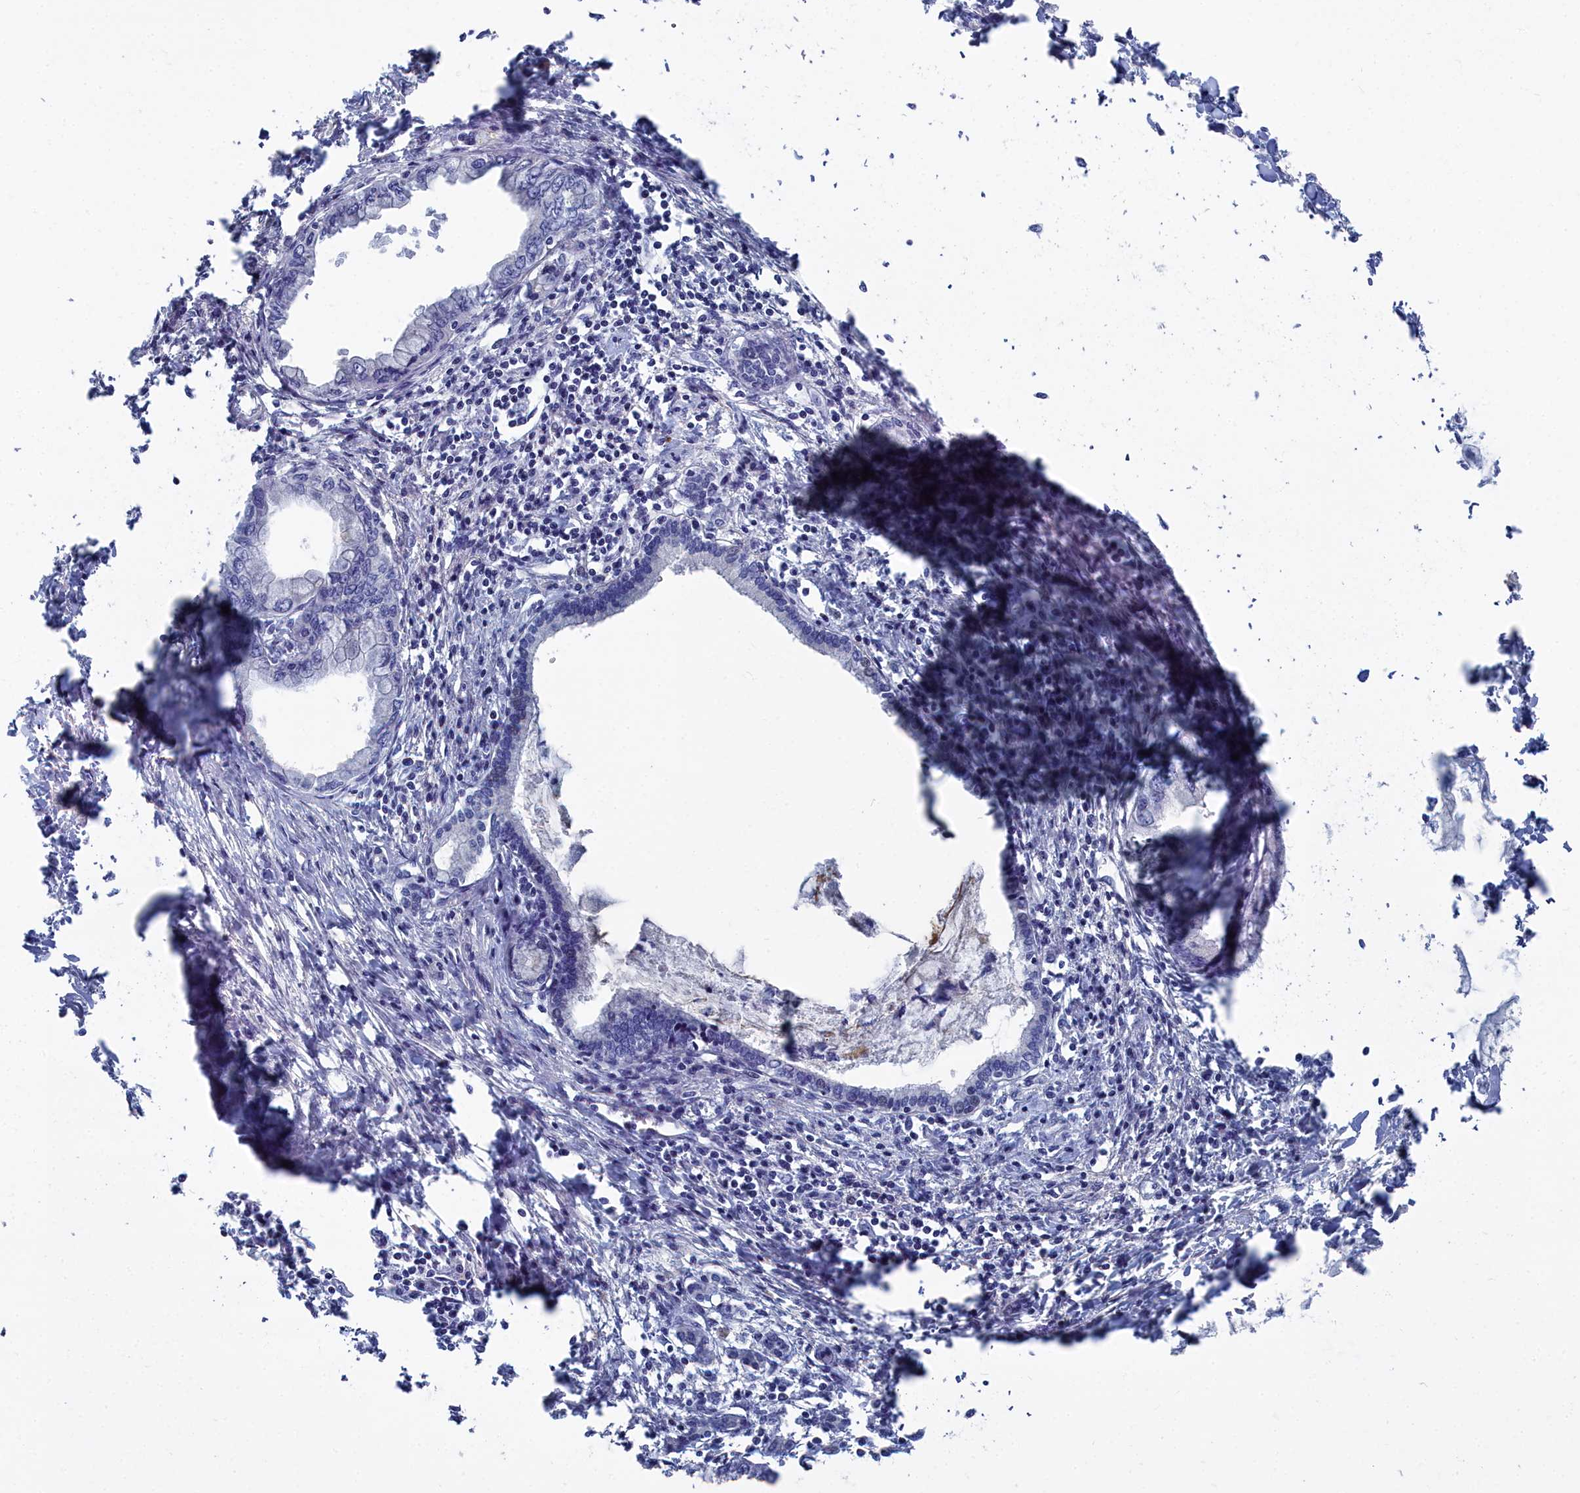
{"staining": {"intensity": "negative", "quantity": "none", "location": "none"}, "tissue": "pancreatic cancer", "cell_type": "Tumor cells", "image_type": "cancer", "snomed": [{"axis": "morphology", "description": "Adenocarcinoma, NOS"}, {"axis": "topography", "description": "Pancreas"}], "caption": "Tumor cells show no significant protein staining in pancreatic adenocarcinoma. Nuclei are stained in blue.", "gene": "SHISAL2A", "patient": {"sex": "male", "age": 48}}